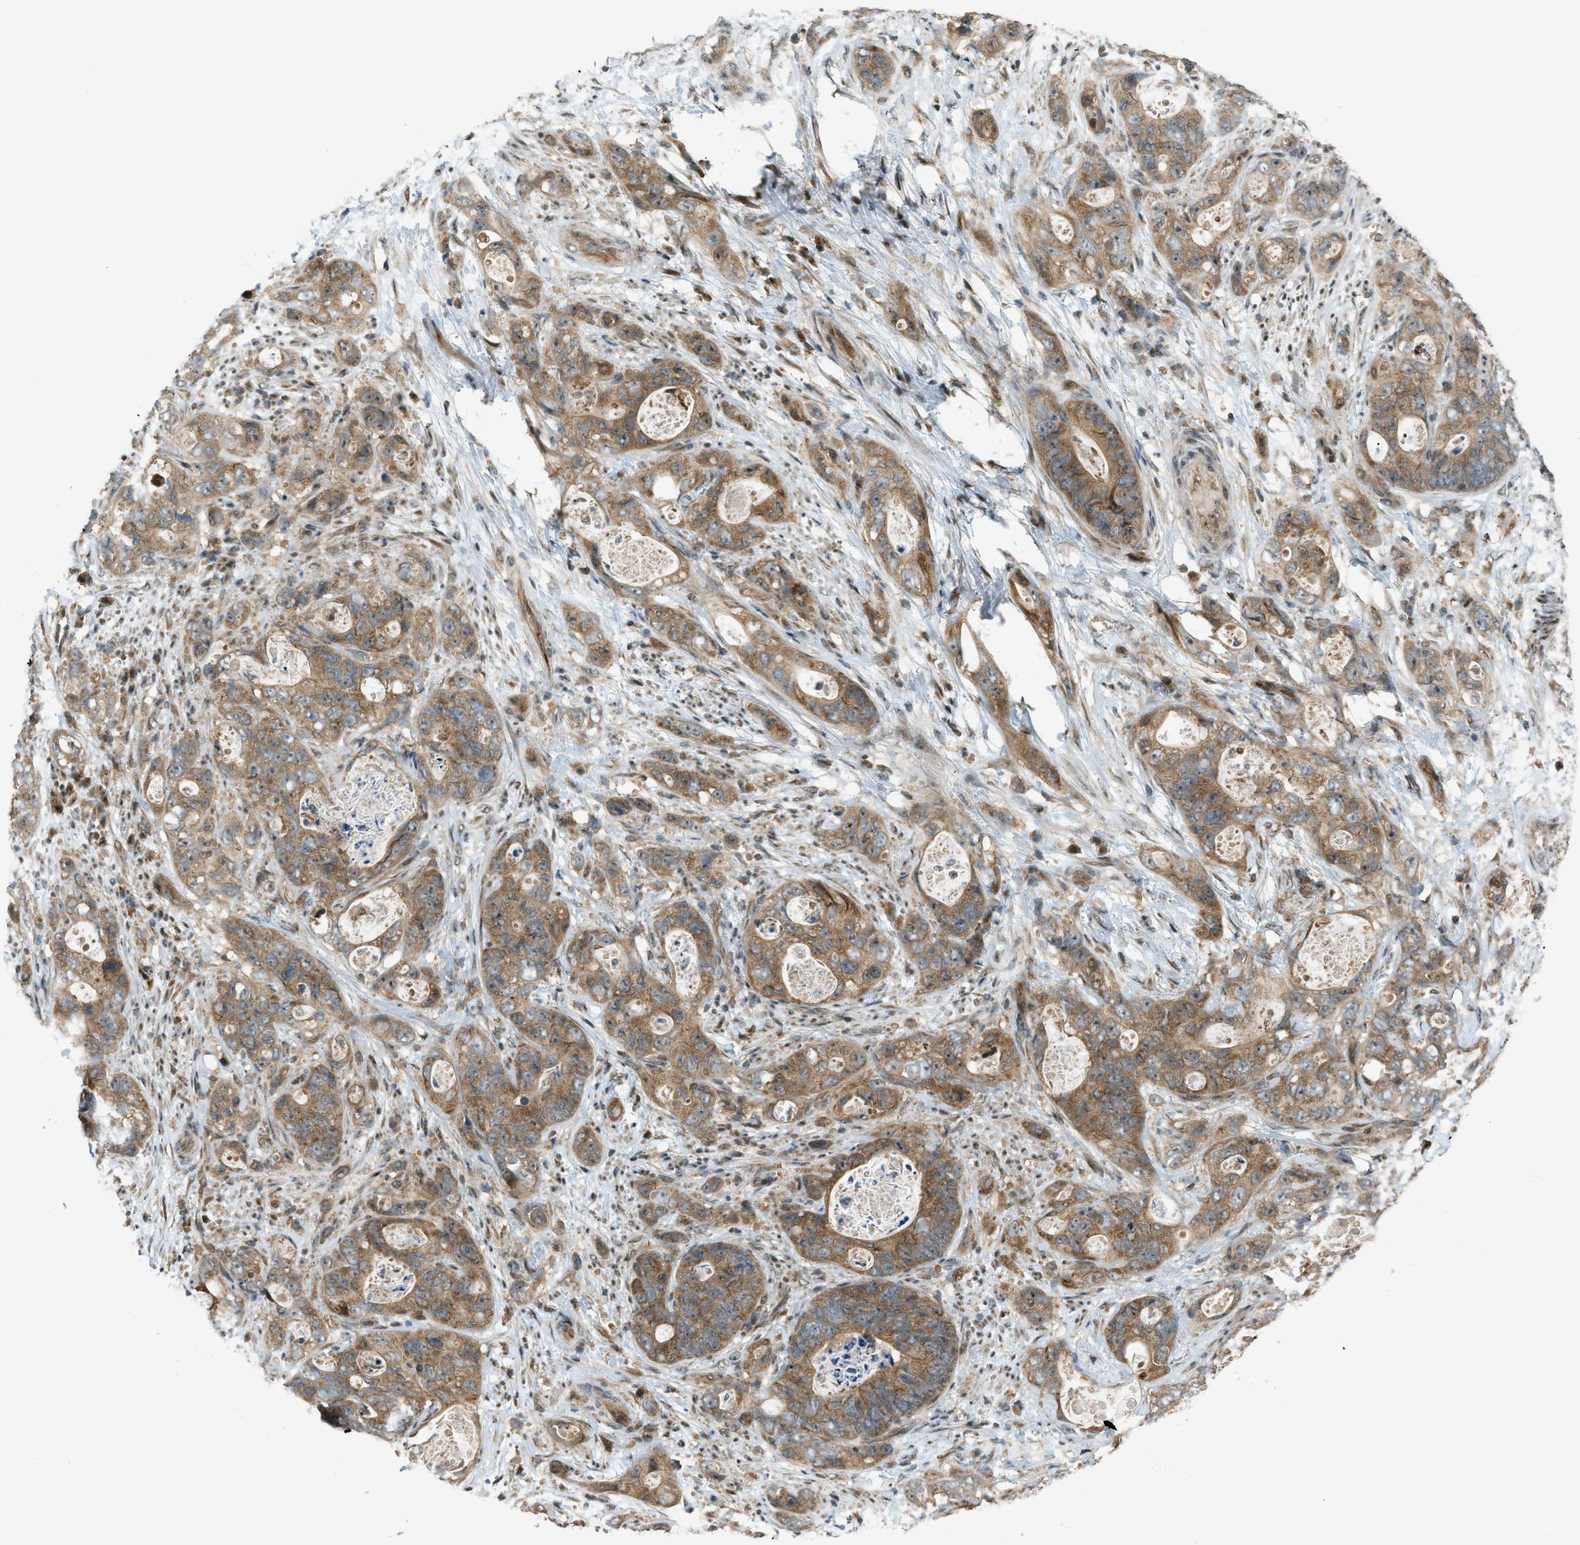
{"staining": {"intensity": "moderate", "quantity": ">75%", "location": "cytoplasmic/membranous"}, "tissue": "stomach cancer", "cell_type": "Tumor cells", "image_type": "cancer", "snomed": [{"axis": "morphology", "description": "Adenocarcinoma, NOS"}, {"axis": "topography", "description": "Stomach"}], "caption": "This is an image of immunohistochemistry (IHC) staining of stomach cancer (adenocarcinoma), which shows moderate positivity in the cytoplasmic/membranous of tumor cells.", "gene": "CCDC186", "patient": {"sex": "female", "age": 89}}